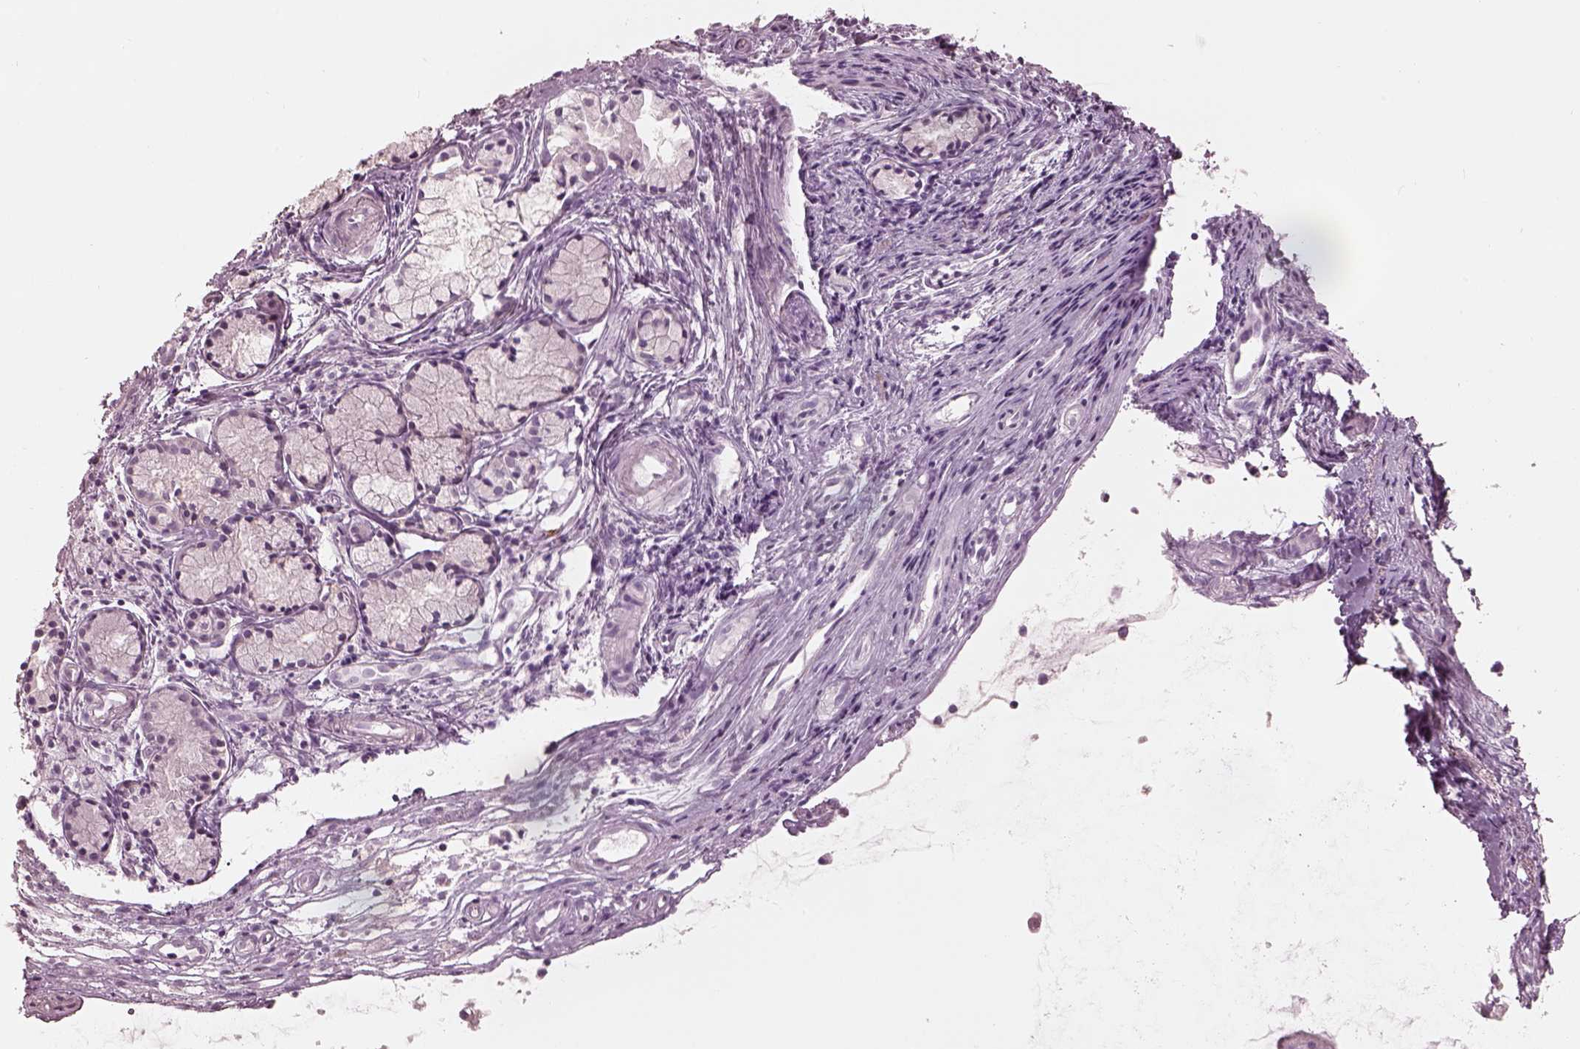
{"staining": {"intensity": "negative", "quantity": "none", "location": "none"}, "tissue": "nasopharynx", "cell_type": "Respiratory epithelial cells", "image_type": "normal", "snomed": [{"axis": "morphology", "description": "Normal tissue, NOS"}, {"axis": "topography", "description": "Nasopharynx"}], "caption": "Immunohistochemistry photomicrograph of normal nasopharynx: human nasopharynx stained with DAB (3,3'-diaminobenzidine) demonstrates no significant protein expression in respiratory epithelial cells.", "gene": "KRTAP24", "patient": {"sex": "male", "age": 31}}